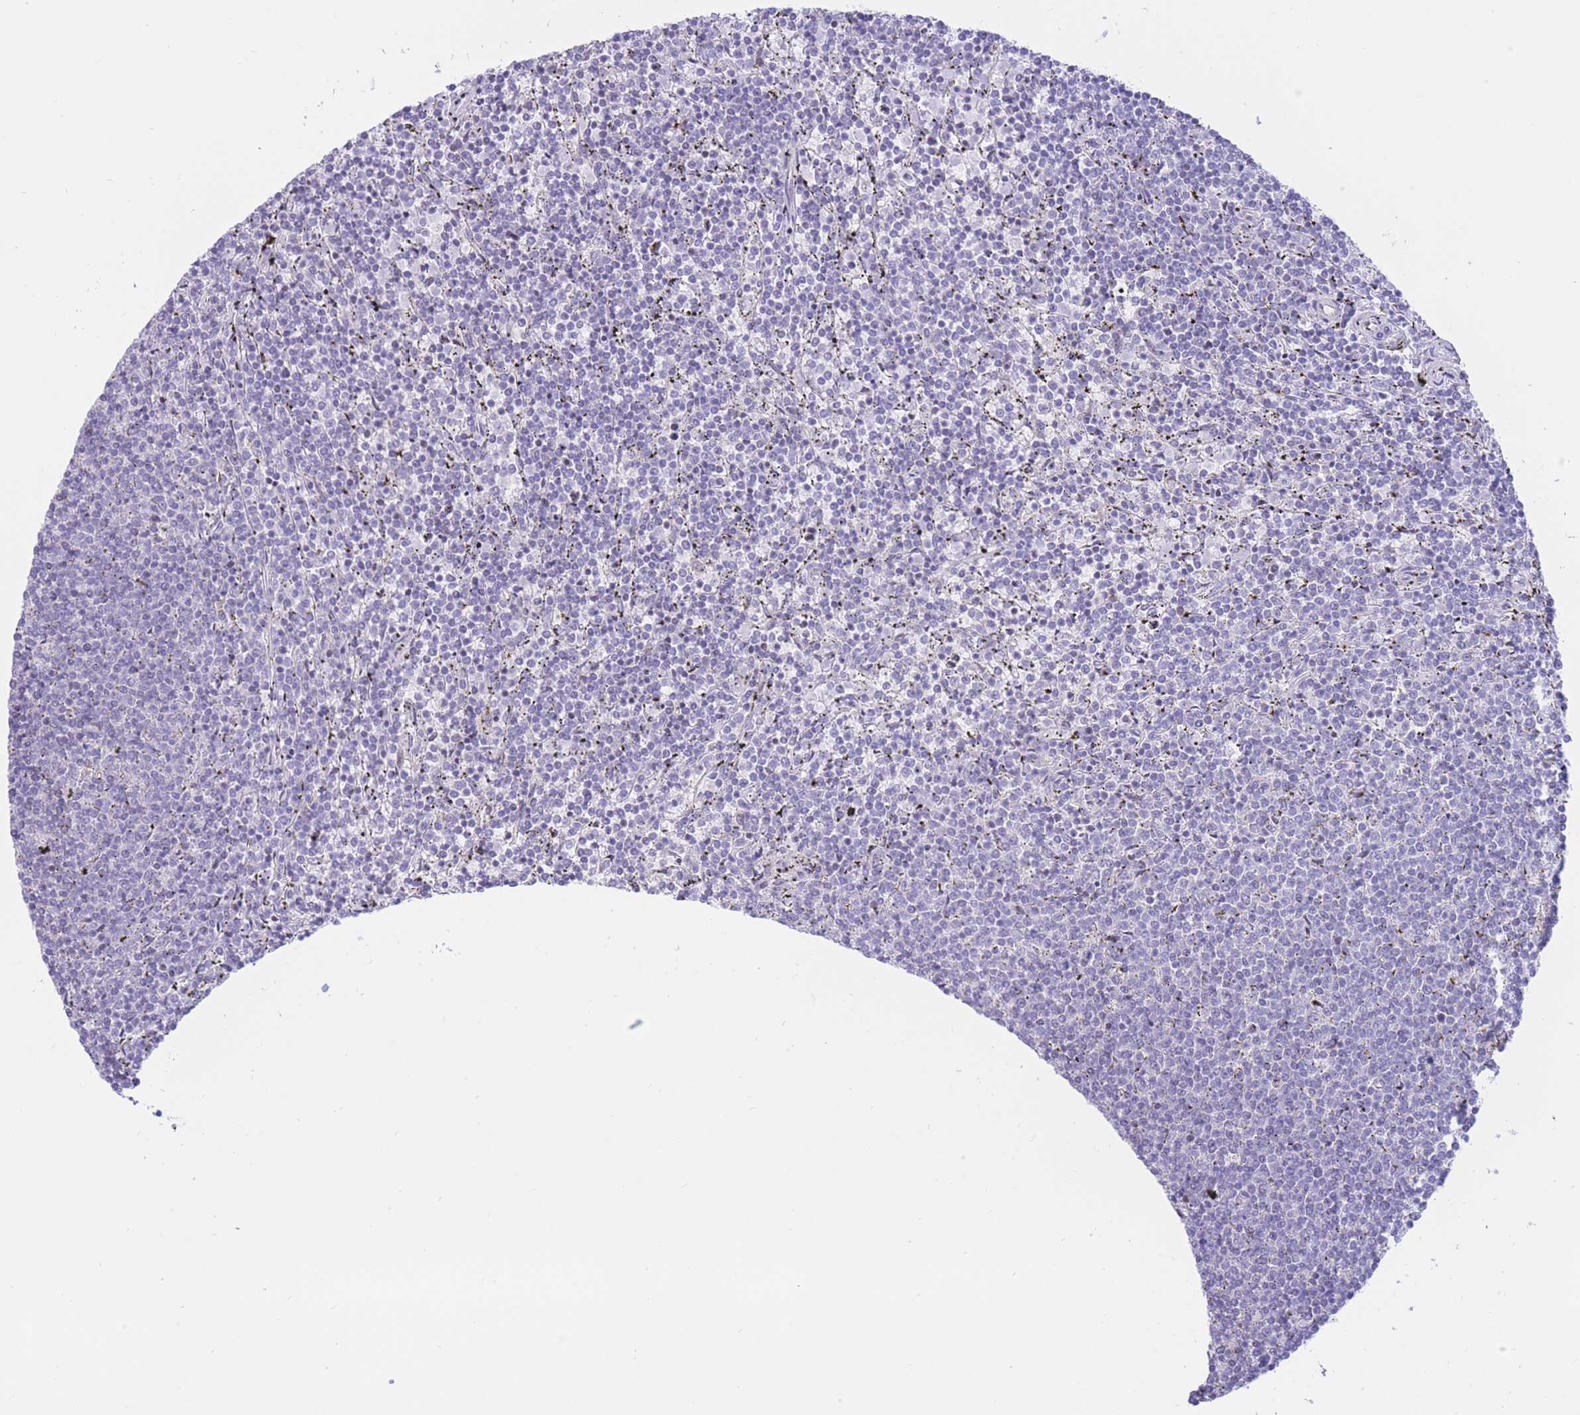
{"staining": {"intensity": "negative", "quantity": "none", "location": "none"}, "tissue": "lymphoma", "cell_type": "Tumor cells", "image_type": "cancer", "snomed": [{"axis": "morphology", "description": "Malignant lymphoma, non-Hodgkin's type, Low grade"}, {"axis": "topography", "description": "Spleen"}], "caption": "Immunohistochemical staining of human lymphoma exhibits no significant expression in tumor cells.", "gene": "RPL39L", "patient": {"sex": "female", "age": 50}}